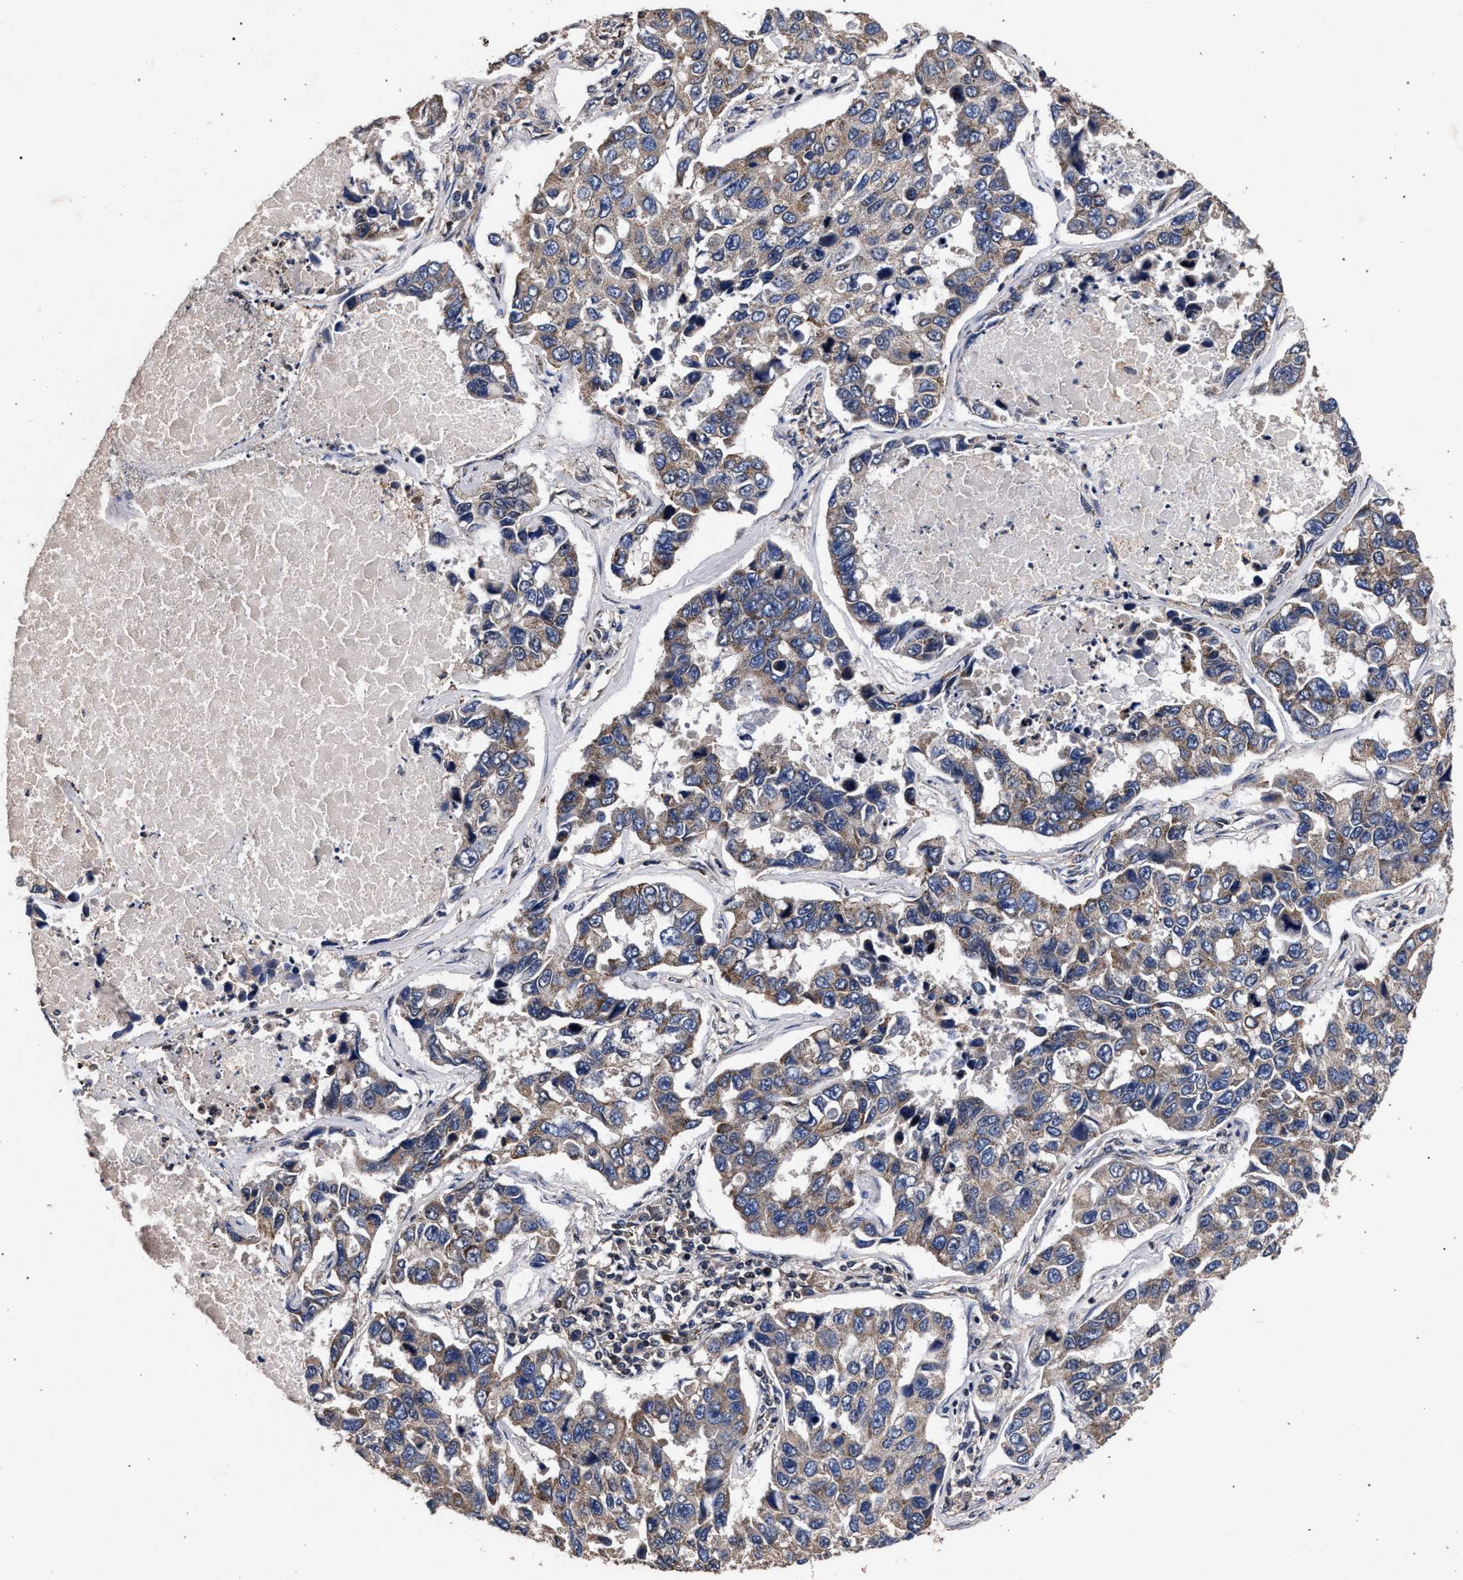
{"staining": {"intensity": "weak", "quantity": ">75%", "location": "cytoplasmic/membranous"}, "tissue": "lung cancer", "cell_type": "Tumor cells", "image_type": "cancer", "snomed": [{"axis": "morphology", "description": "Adenocarcinoma, NOS"}, {"axis": "topography", "description": "Lung"}], "caption": "The micrograph reveals immunohistochemical staining of lung cancer. There is weak cytoplasmic/membranous positivity is present in about >75% of tumor cells.", "gene": "ACOX1", "patient": {"sex": "male", "age": 64}}